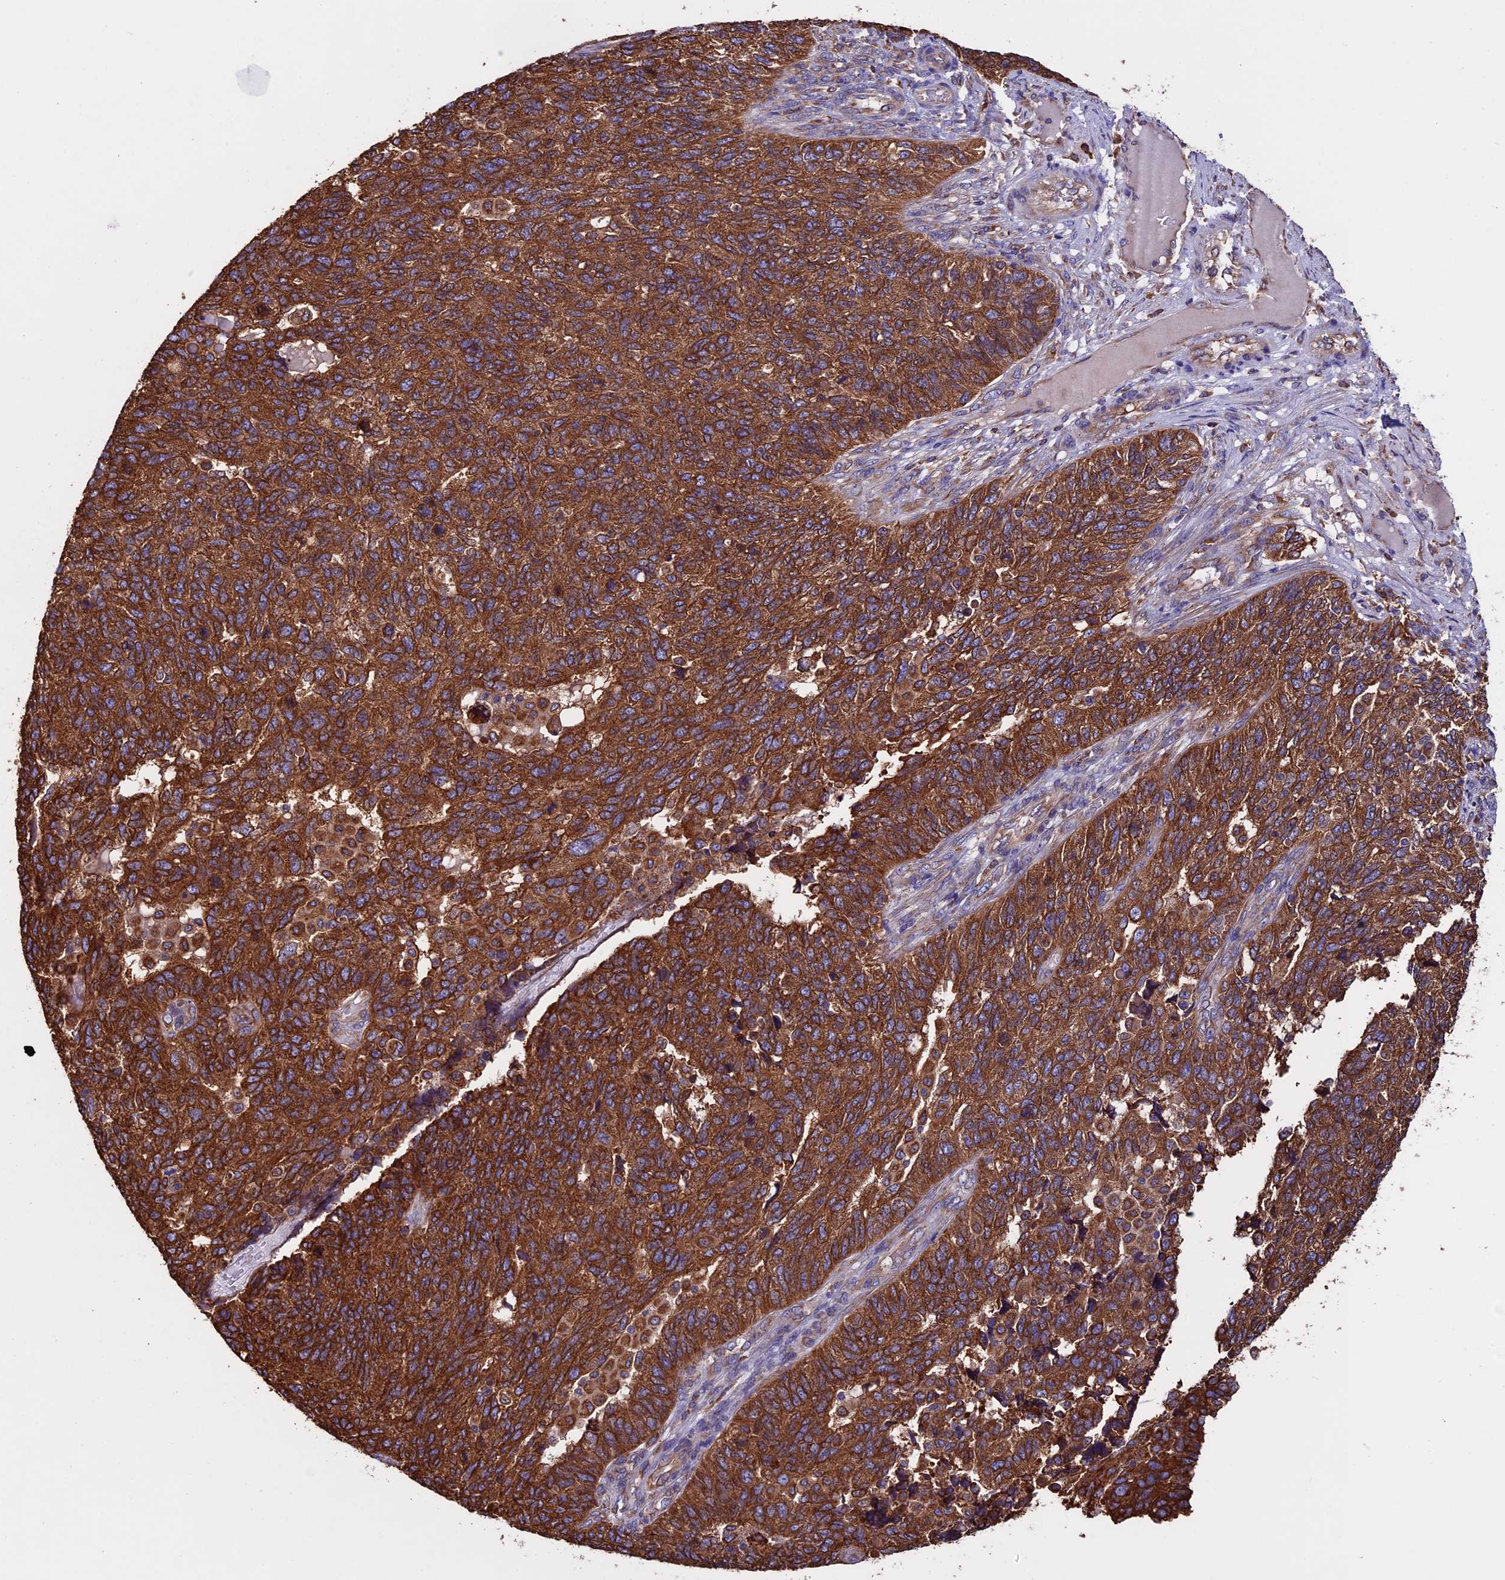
{"staining": {"intensity": "strong", "quantity": ">75%", "location": "cytoplasmic/membranous"}, "tissue": "endometrial cancer", "cell_type": "Tumor cells", "image_type": "cancer", "snomed": [{"axis": "morphology", "description": "Adenocarcinoma, NOS"}, {"axis": "topography", "description": "Endometrium"}], "caption": "Protein expression analysis of human endometrial cancer reveals strong cytoplasmic/membranous positivity in about >75% of tumor cells. Using DAB (brown) and hematoxylin (blue) stains, captured at high magnification using brightfield microscopy.", "gene": "BTBD3", "patient": {"sex": "female", "age": 66}}